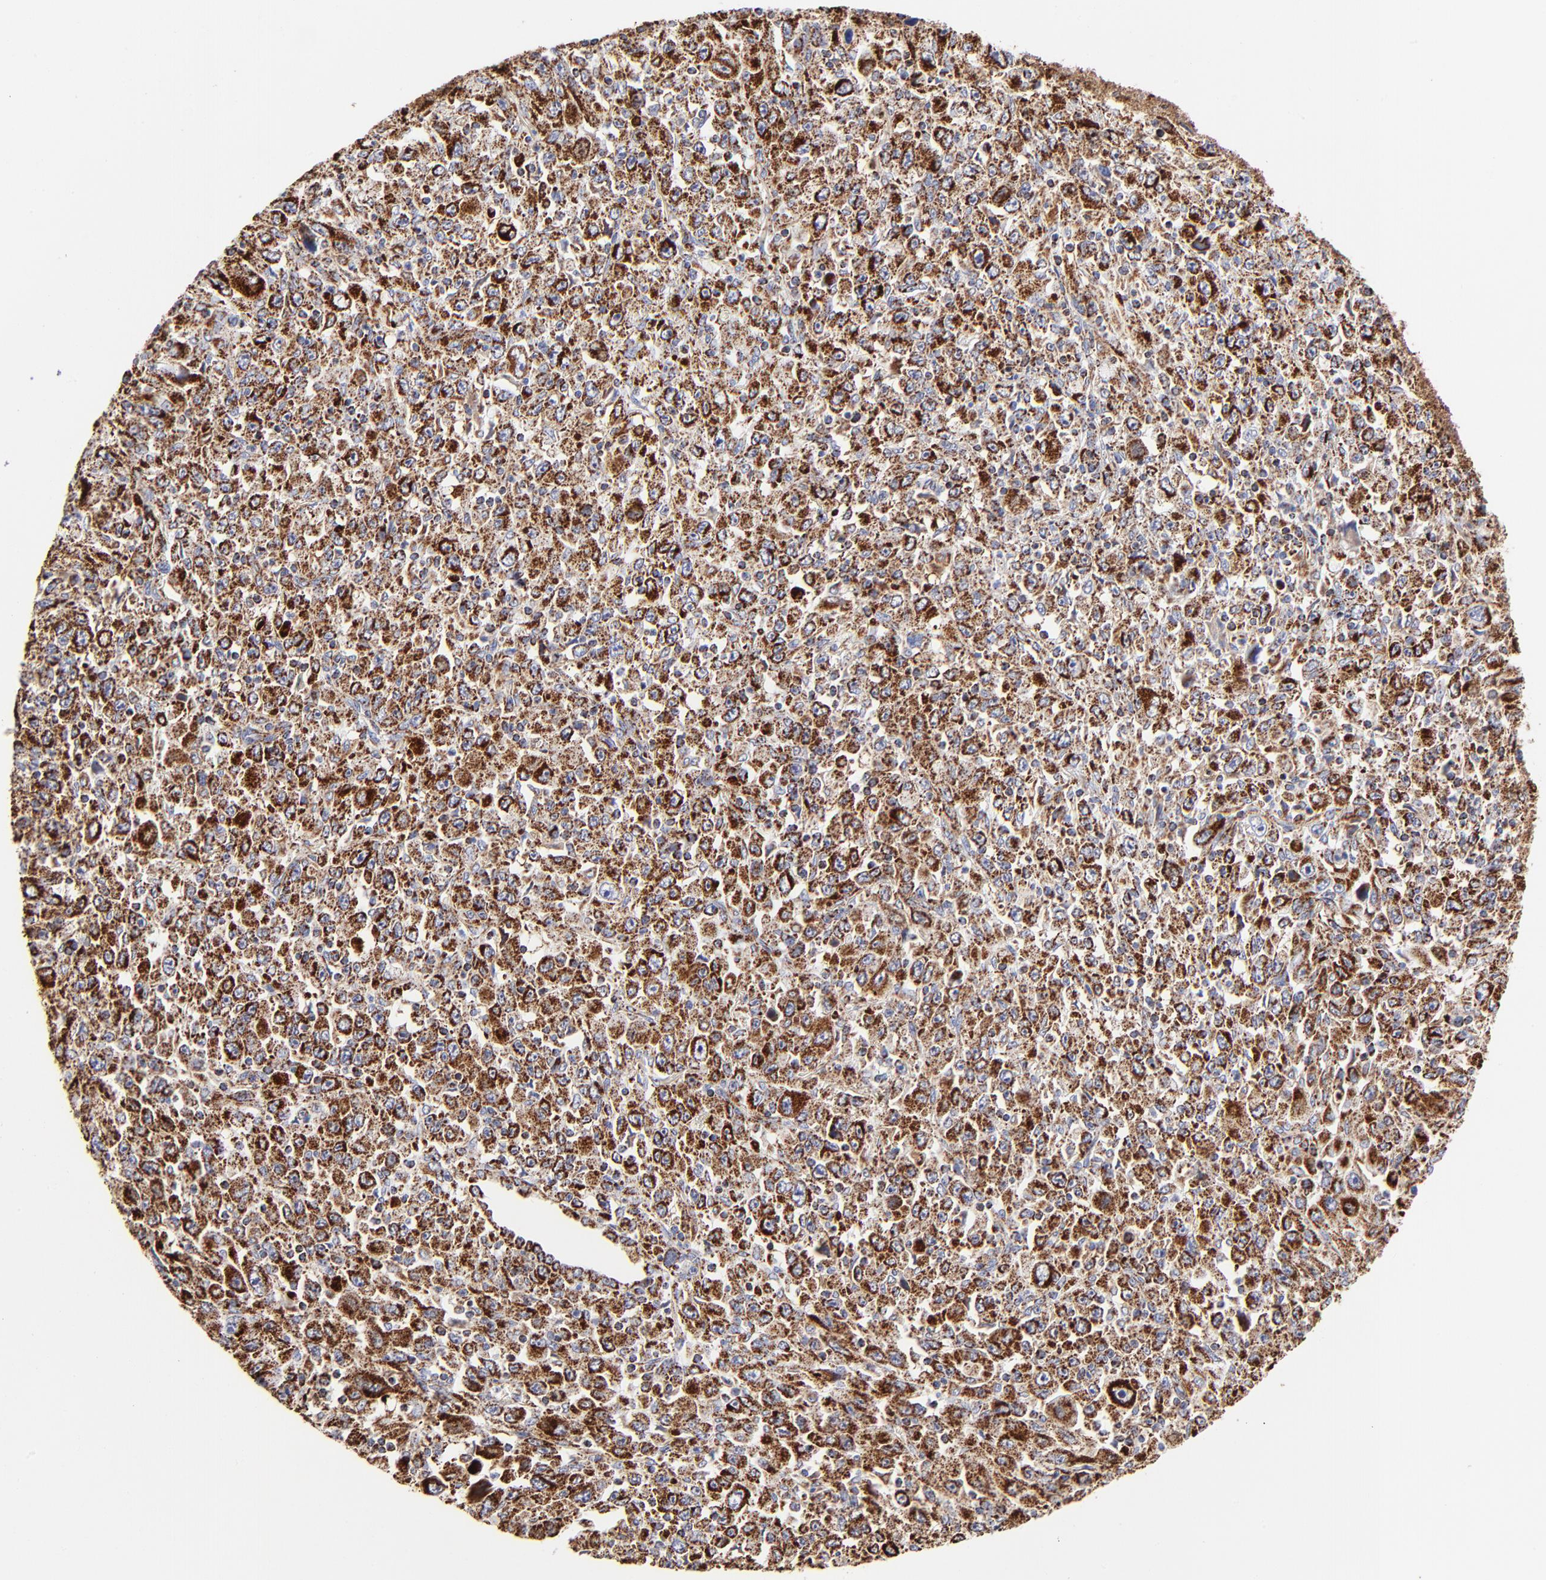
{"staining": {"intensity": "strong", "quantity": ">75%", "location": "cytoplasmic/membranous"}, "tissue": "melanoma", "cell_type": "Tumor cells", "image_type": "cancer", "snomed": [{"axis": "morphology", "description": "Malignant melanoma, Metastatic site"}, {"axis": "topography", "description": "Skin"}], "caption": "IHC micrograph of malignant melanoma (metastatic site) stained for a protein (brown), which demonstrates high levels of strong cytoplasmic/membranous expression in approximately >75% of tumor cells.", "gene": "PHB1", "patient": {"sex": "female", "age": 56}}